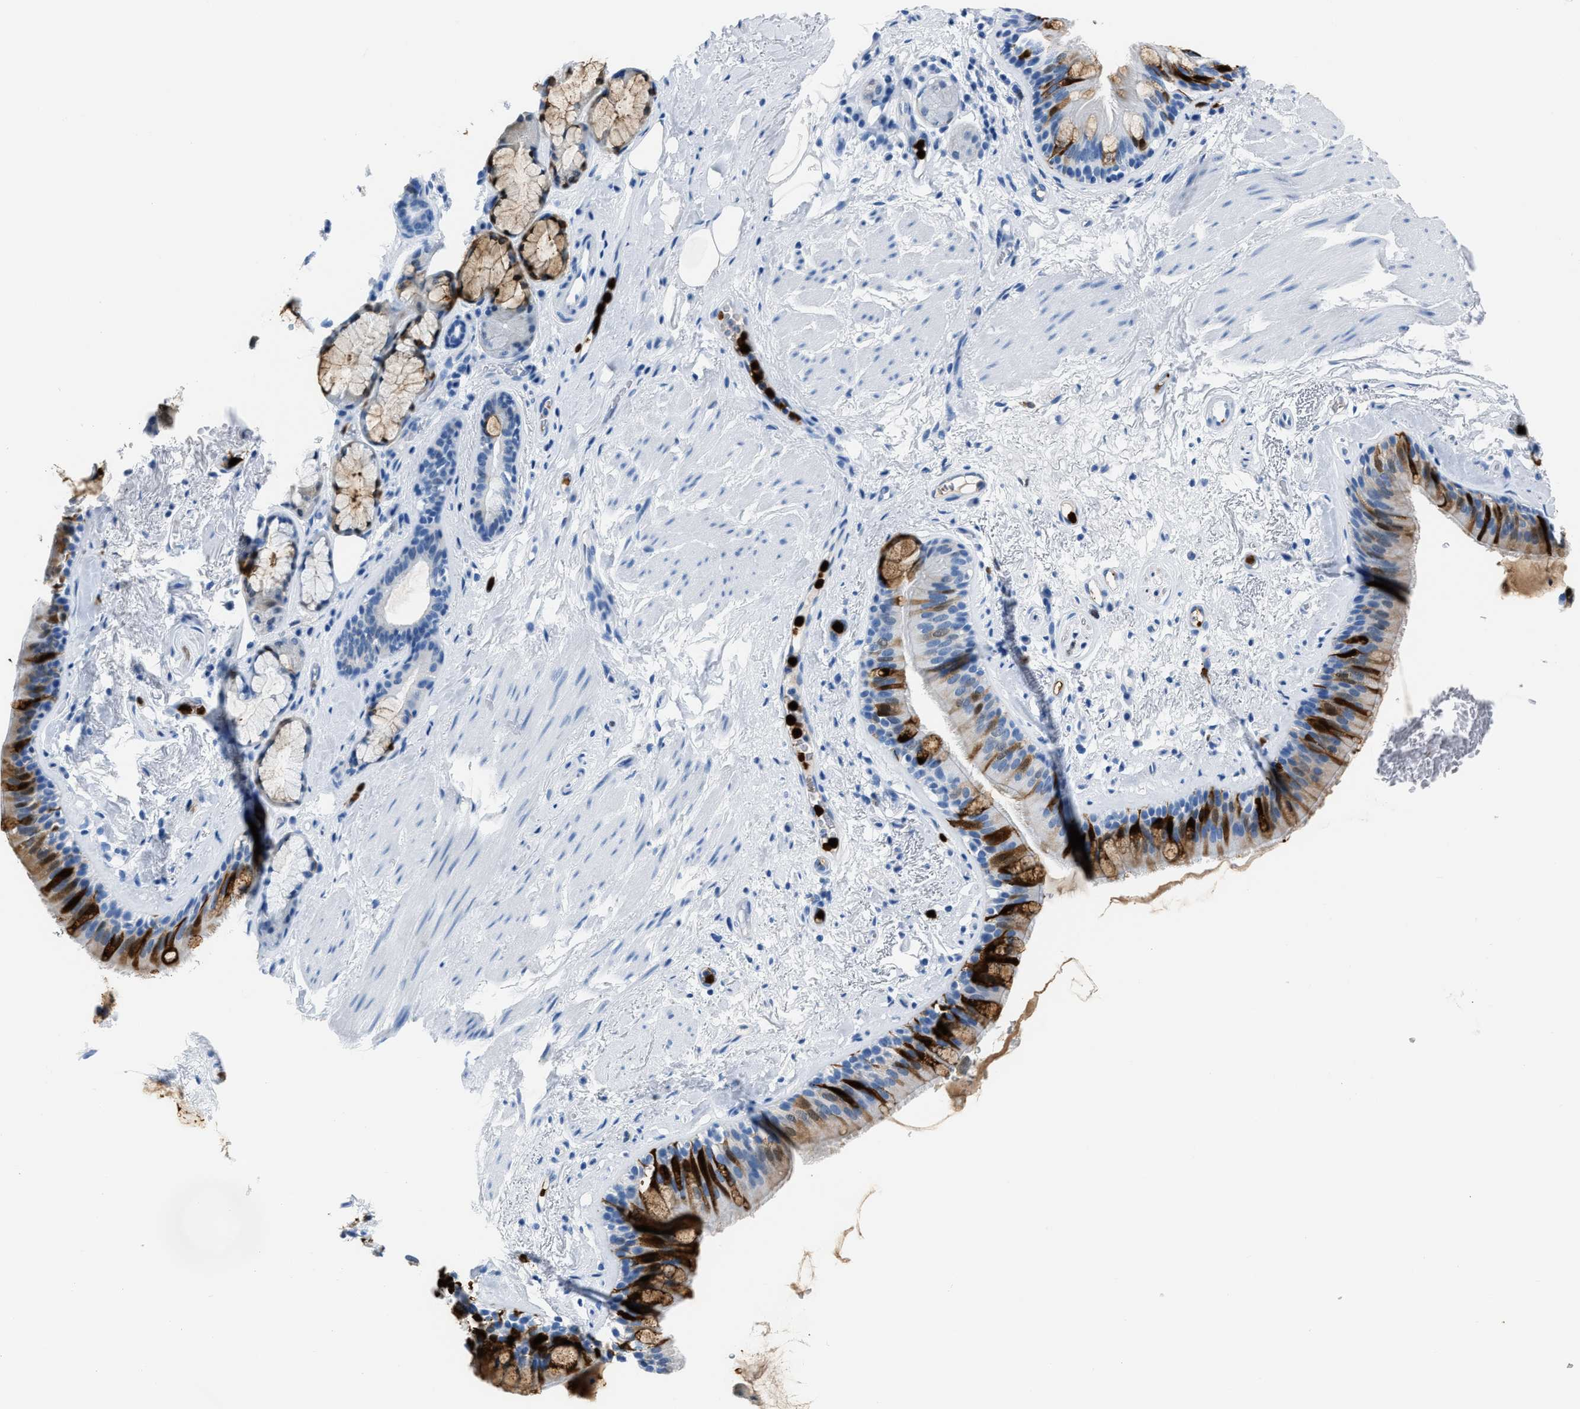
{"staining": {"intensity": "strong", "quantity": "25%-75%", "location": "cytoplasmic/membranous"}, "tissue": "bronchus", "cell_type": "Respiratory epithelial cells", "image_type": "normal", "snomed": [{"axis": "morphology", "description": "Normal tissue, NOS"}, {"axis": "topography", "description": "Cartilage tissue"}], "caption": "Immunohistochemical staining of normal bronchus displays 25%-75% levels of strong cytoplasmic/membranous protein positivity in approximately 25%-75% of respiratory epithelial cells. The protein of interest is stained brown, and the nuclei are stained in blue (DAB (3,3'-diaminobenzidine) IHC with brightfield microscopy, high magnification).", "gene": "S100P", "patient": {"sex": "female", "age": 63}}